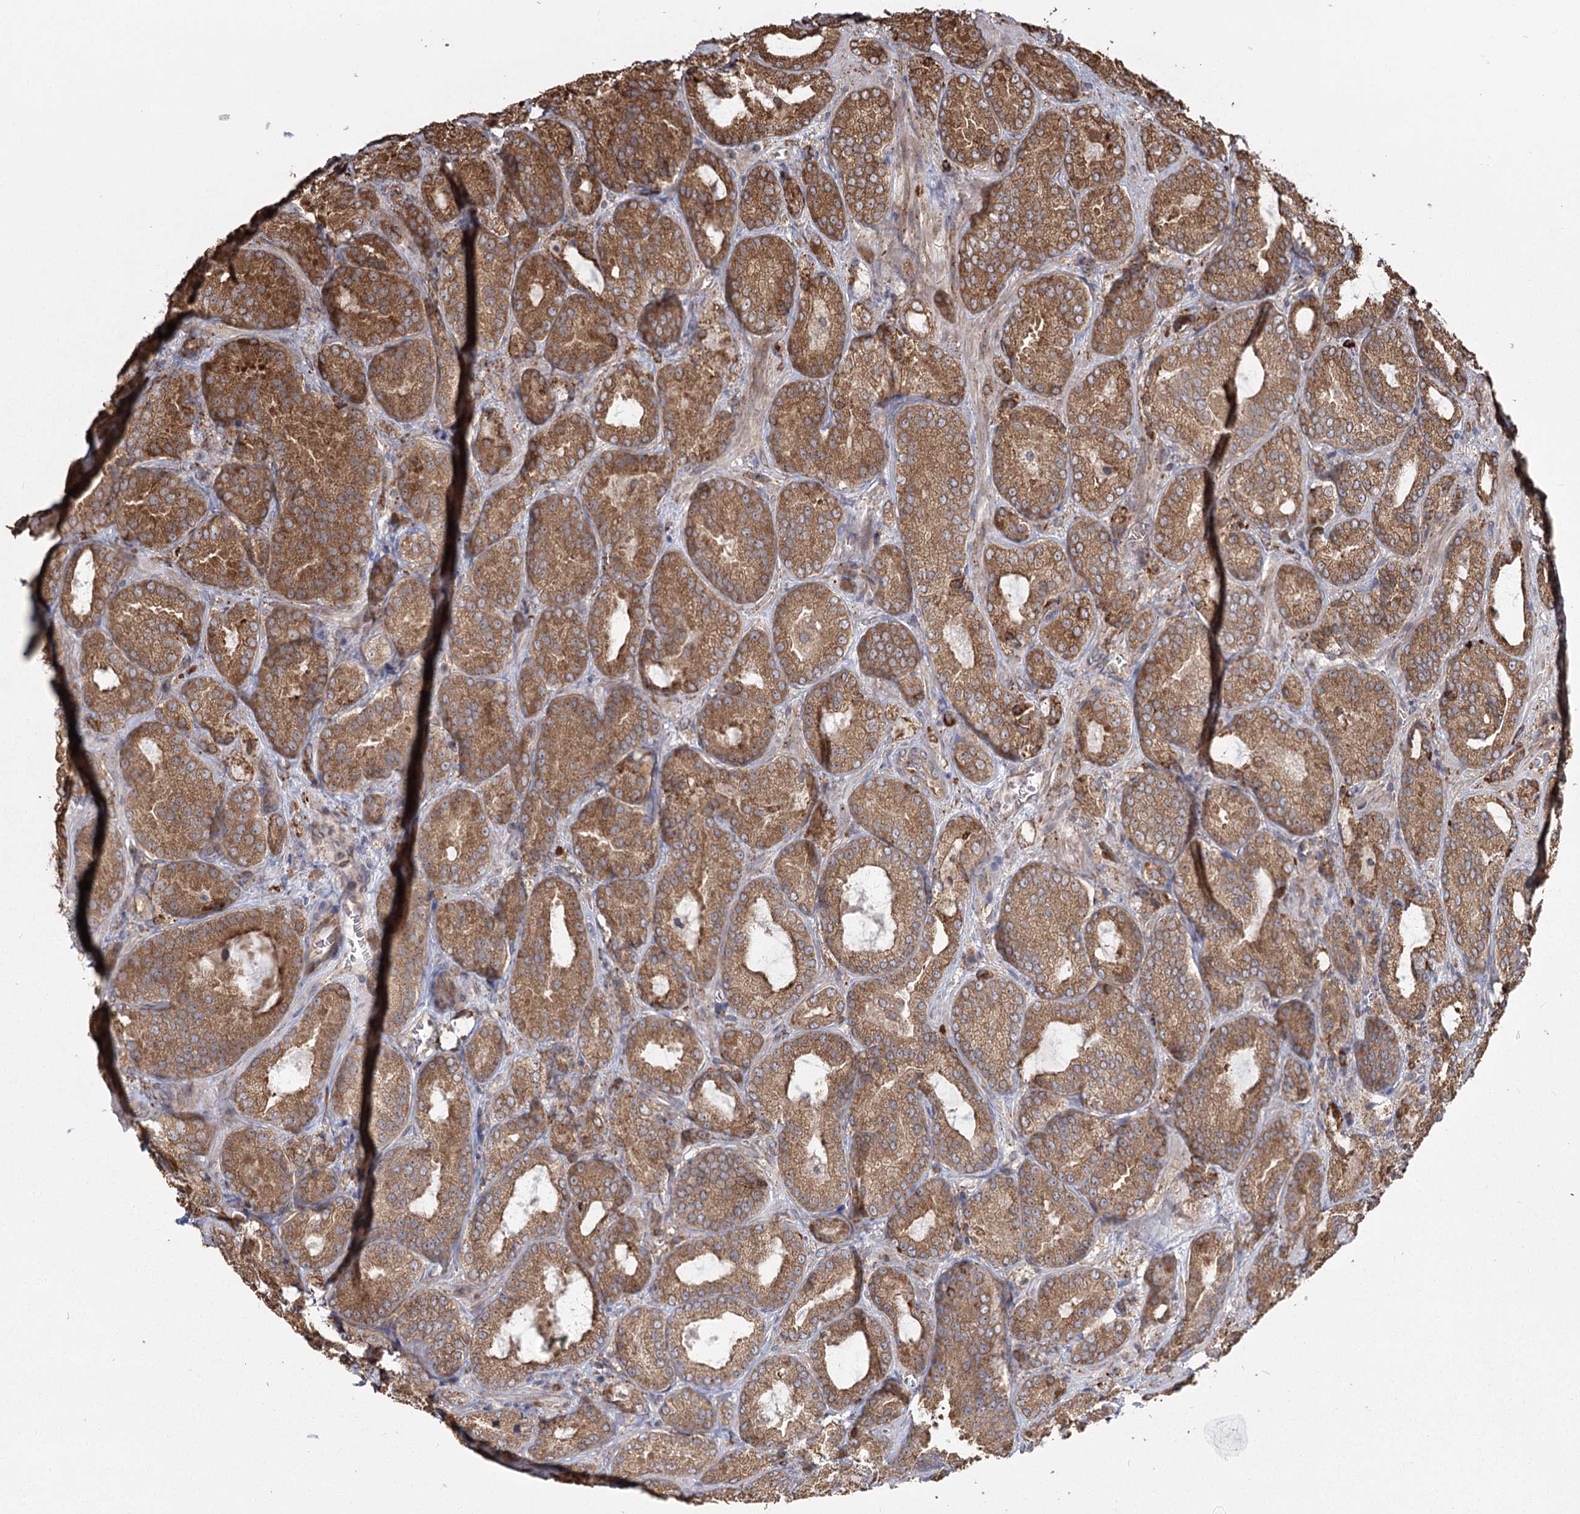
{"staining": {"intensity": "moderate", "quantity": ">75%", "location": "cytoplasmic/membranous"}, "tissue": "prostate cancer", "cell_type": "Tumor cells", "image_type": "cancer", "snomed": [{"axis": "morphology", "description": "Adenocarcinoma, Low grade"}, {"axis": "topography", "description": "Prostate"}], "caption": "Prostate cancer (low-grade adenocarcinoma) stained with a protein marker reveals moderate staining in tumor cells.", "gene": "FAM13A", "patient": {"sex": "male", "age": 74}}